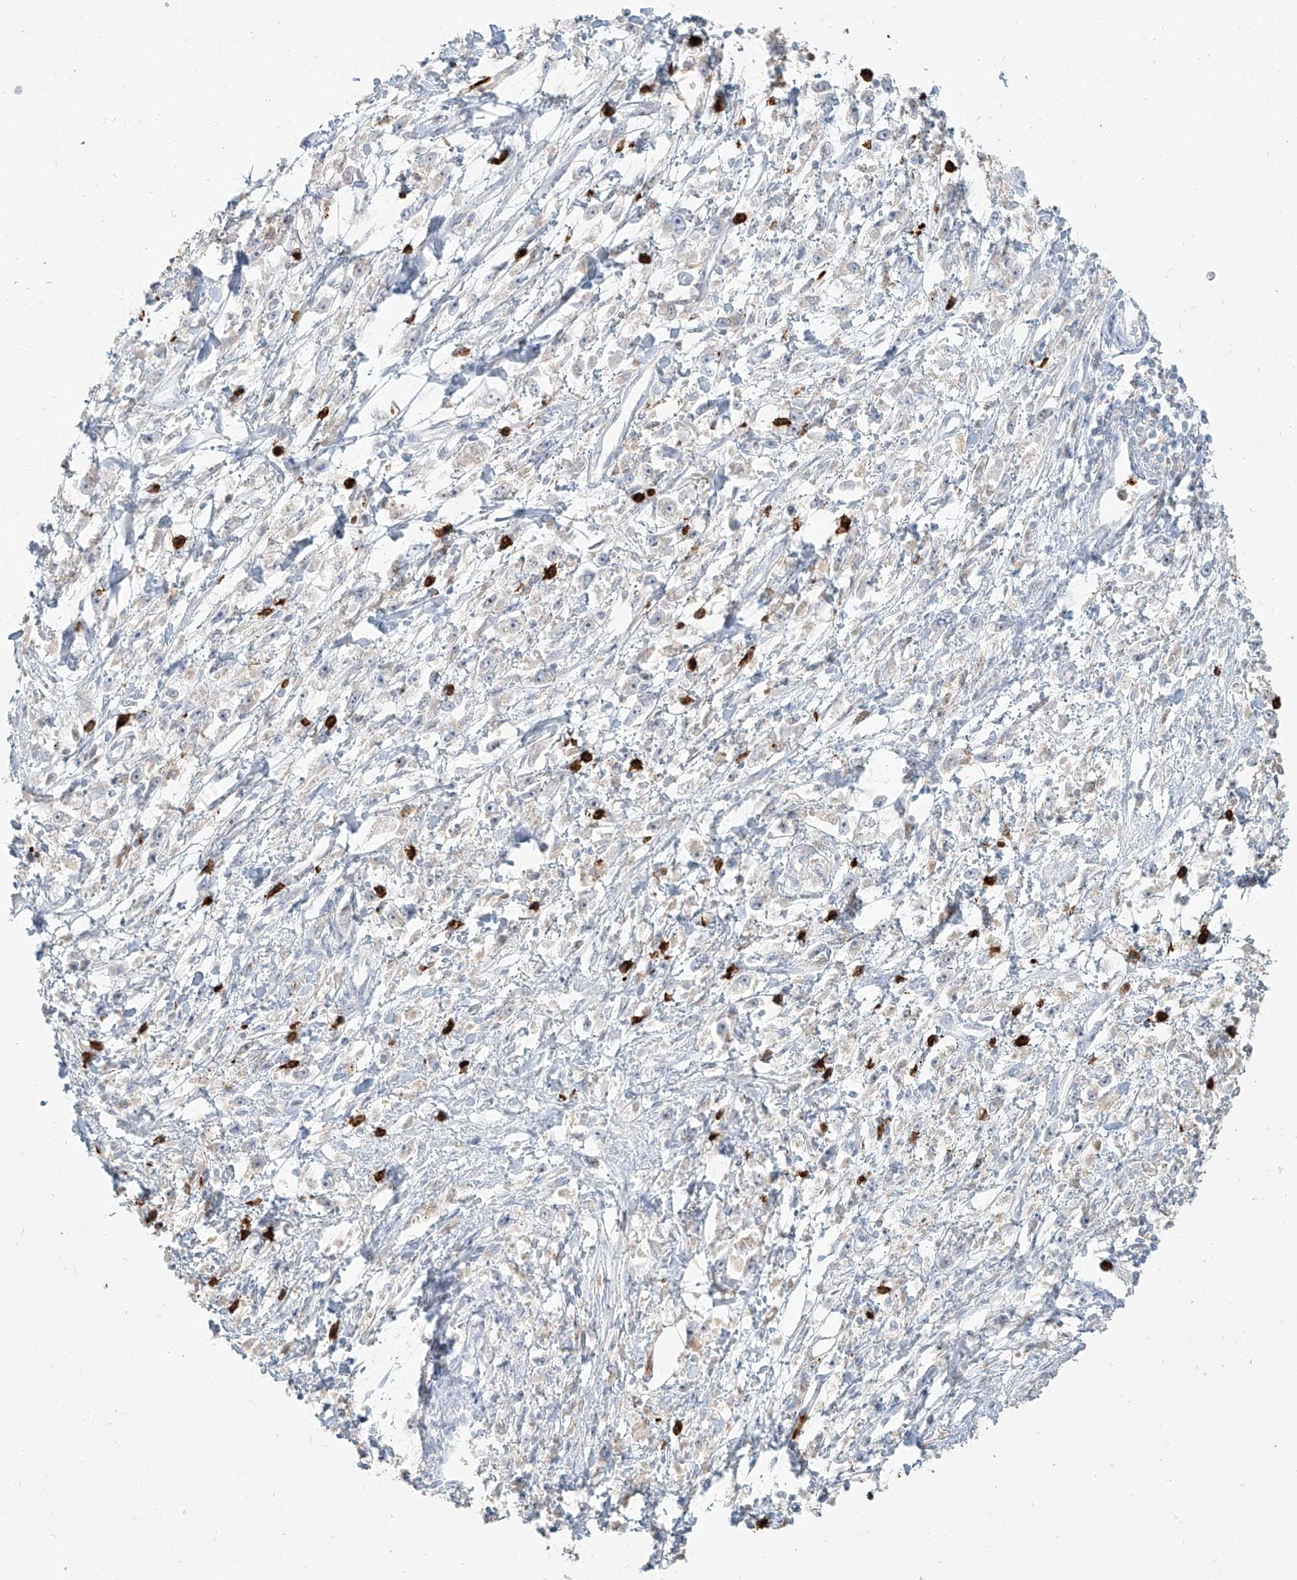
{"staining": {"intensity": "negative", "quantity": "none", "location": "none"}, "tissue": "stomach cancer", "cell_type": "Tumor cells", "image_type": "cancer", "snomed": [{"axis": "morphology", "description": "Adenocarcinoma, NOS"}, {"axis": "topography", "description": "Stomach"}], "caption": "Histopathology image shows no protein positivity in tumor cells of stomach cancer (adenocarcinoma) tissue.", "gene": "PGD", "patient": {"sex": "female", "age": 59}}